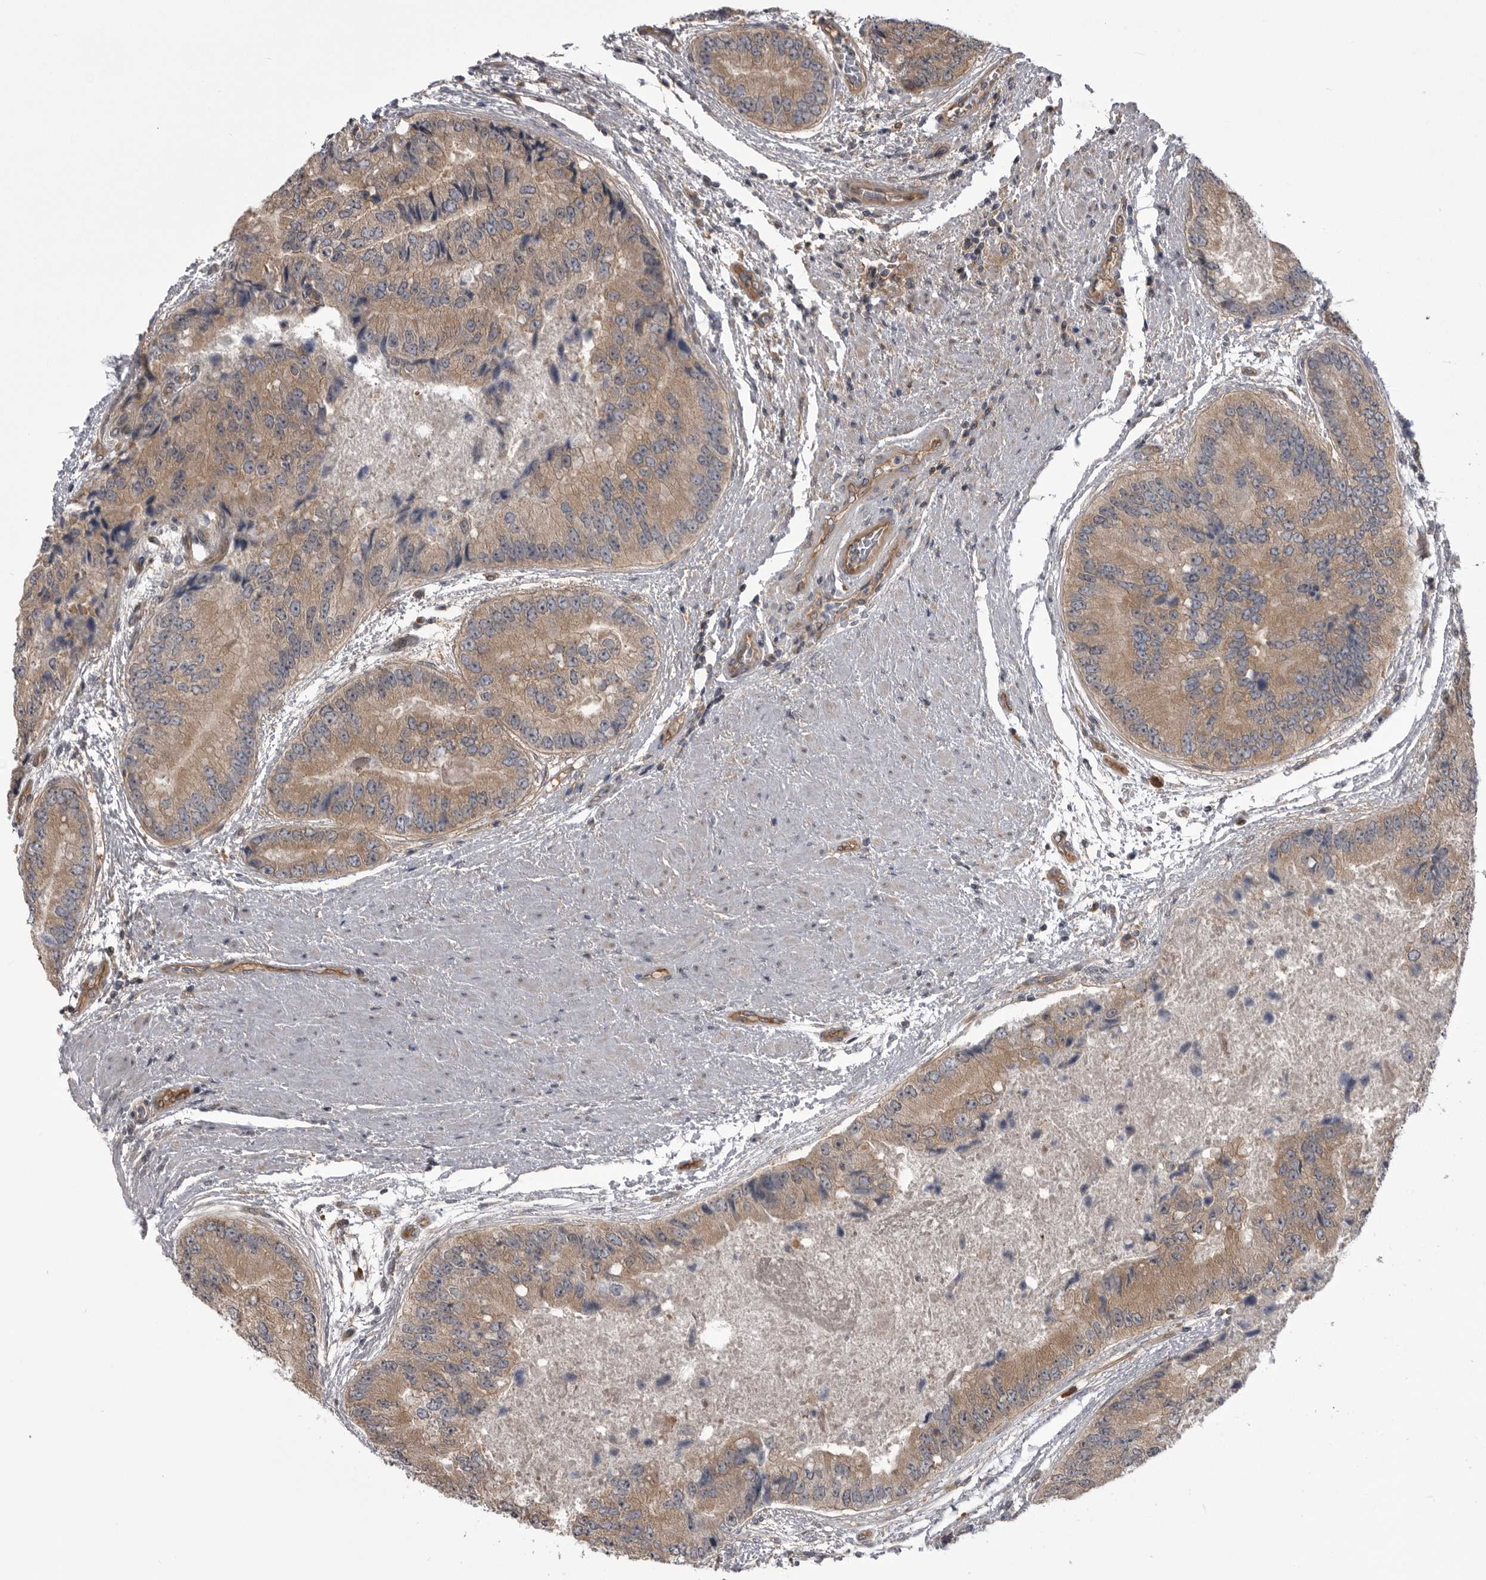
{"staining": {"intensity": "moderate", "quantity": ">75%", "location": "cytoplasmic/membranous"}, "tissue": "prostate cancer", "cell_type": "Tumor cells", "image_type": "cancer", "snomed": [{"axis": "morphology", "description": "Adenocarcinoma, High grade"}, {"axis": "topography", "description": "Prostate"}], "caption": "Immunohistochemistry of human prostate adenocarcinoma (high-grade) displays medium levels of moderate cytoplasmic/membranous staining in approximately >75% of tumor cells.", "gene": "RAB3GAP2", "patient": {"sex": "male", "age": 70}}